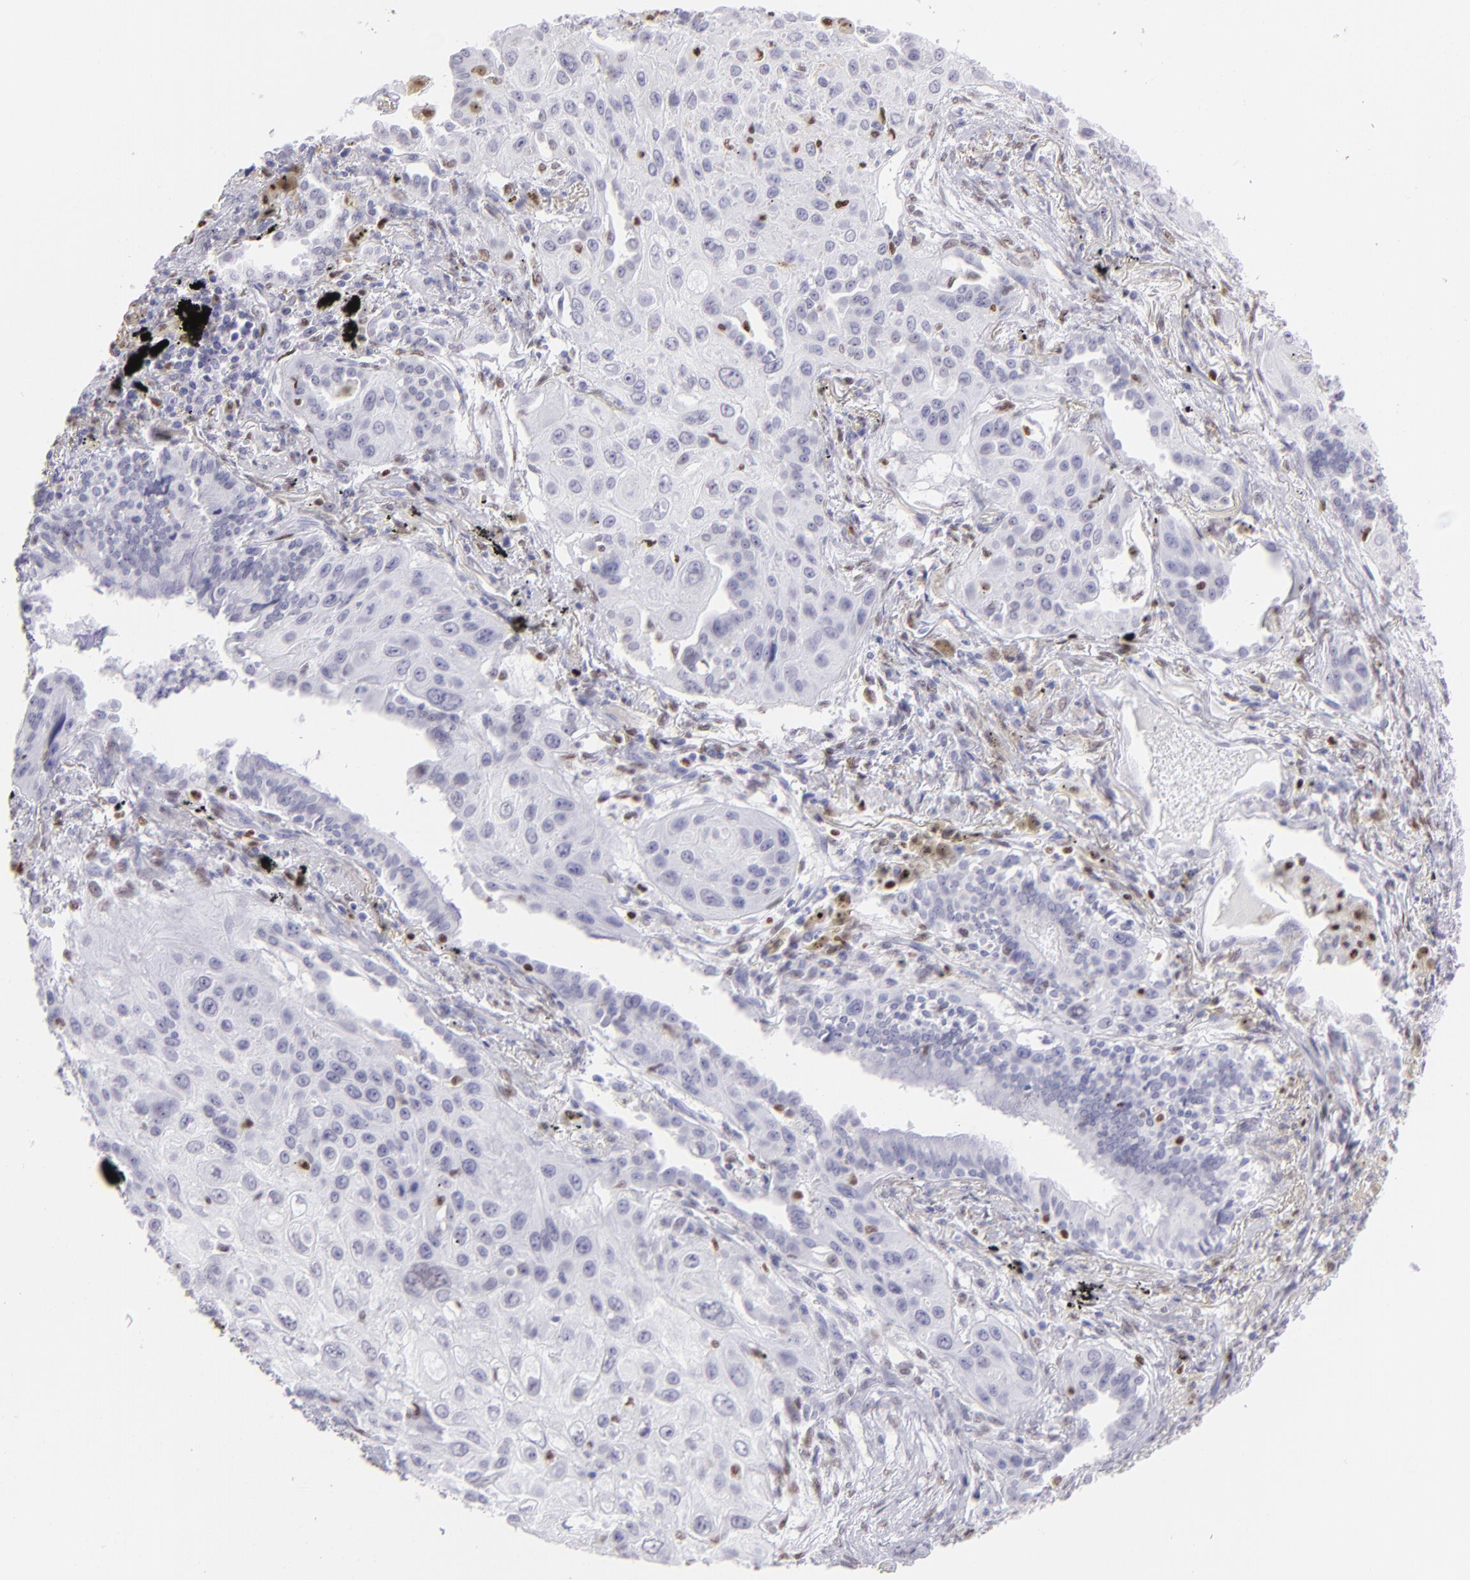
{"staining": {"intensity": "negative", "quantity": "none", "location": "none"}, "tissue": "lung cancer", "cell_type": "Tumor cells", "image_type": "cancer", "snomed": [{"axis": "morphology", "description": "Squamous cell carcinoma, NOS"}, {"axis": "topography", "description": "Lung"}], "caption": "Immunohistochemical staining of lung squamous cell carcinoma displays no significant positivity in tumor cells.", "gene": "MITF", "patient": {"sex": "male", "age": 71}}